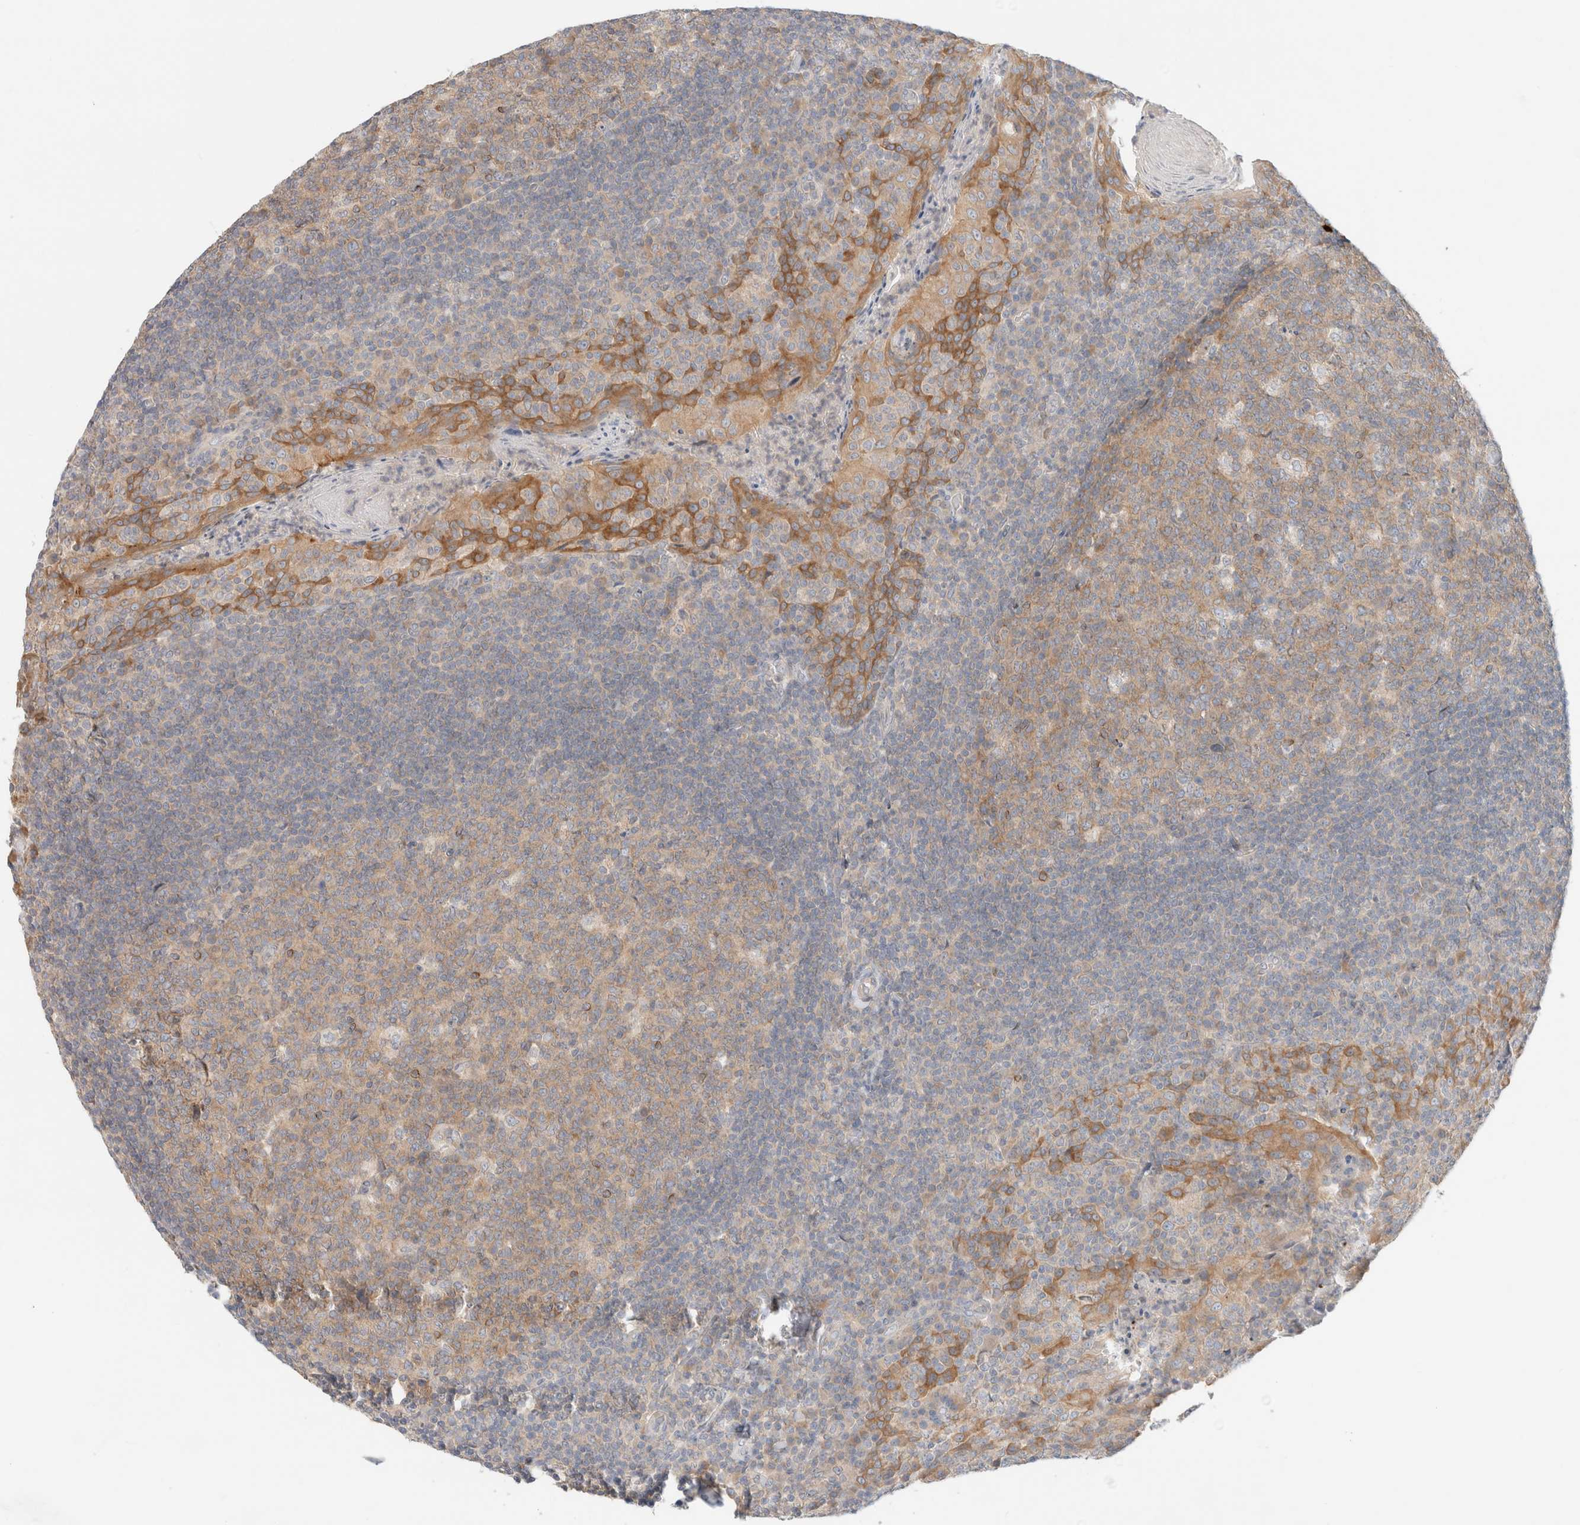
{"staining": {"intensity": "weak", "quantity": "<25%", "location": "cytoplasmic/membranous"}, "tissue": "tonsil", "cell_type": "Germinal center cells", "image_type": "normal", "snomed": [{"axis": "morphology", "description": "Normal tissue, NOS"}, {"axis": "topography", "description": "Tonsil"}], "caption": "The histopathology image shows no significant positivity in germinal center cells of tonsil.", "gene": "MARK3", "patient": {"sex": "male", "age": 17}}